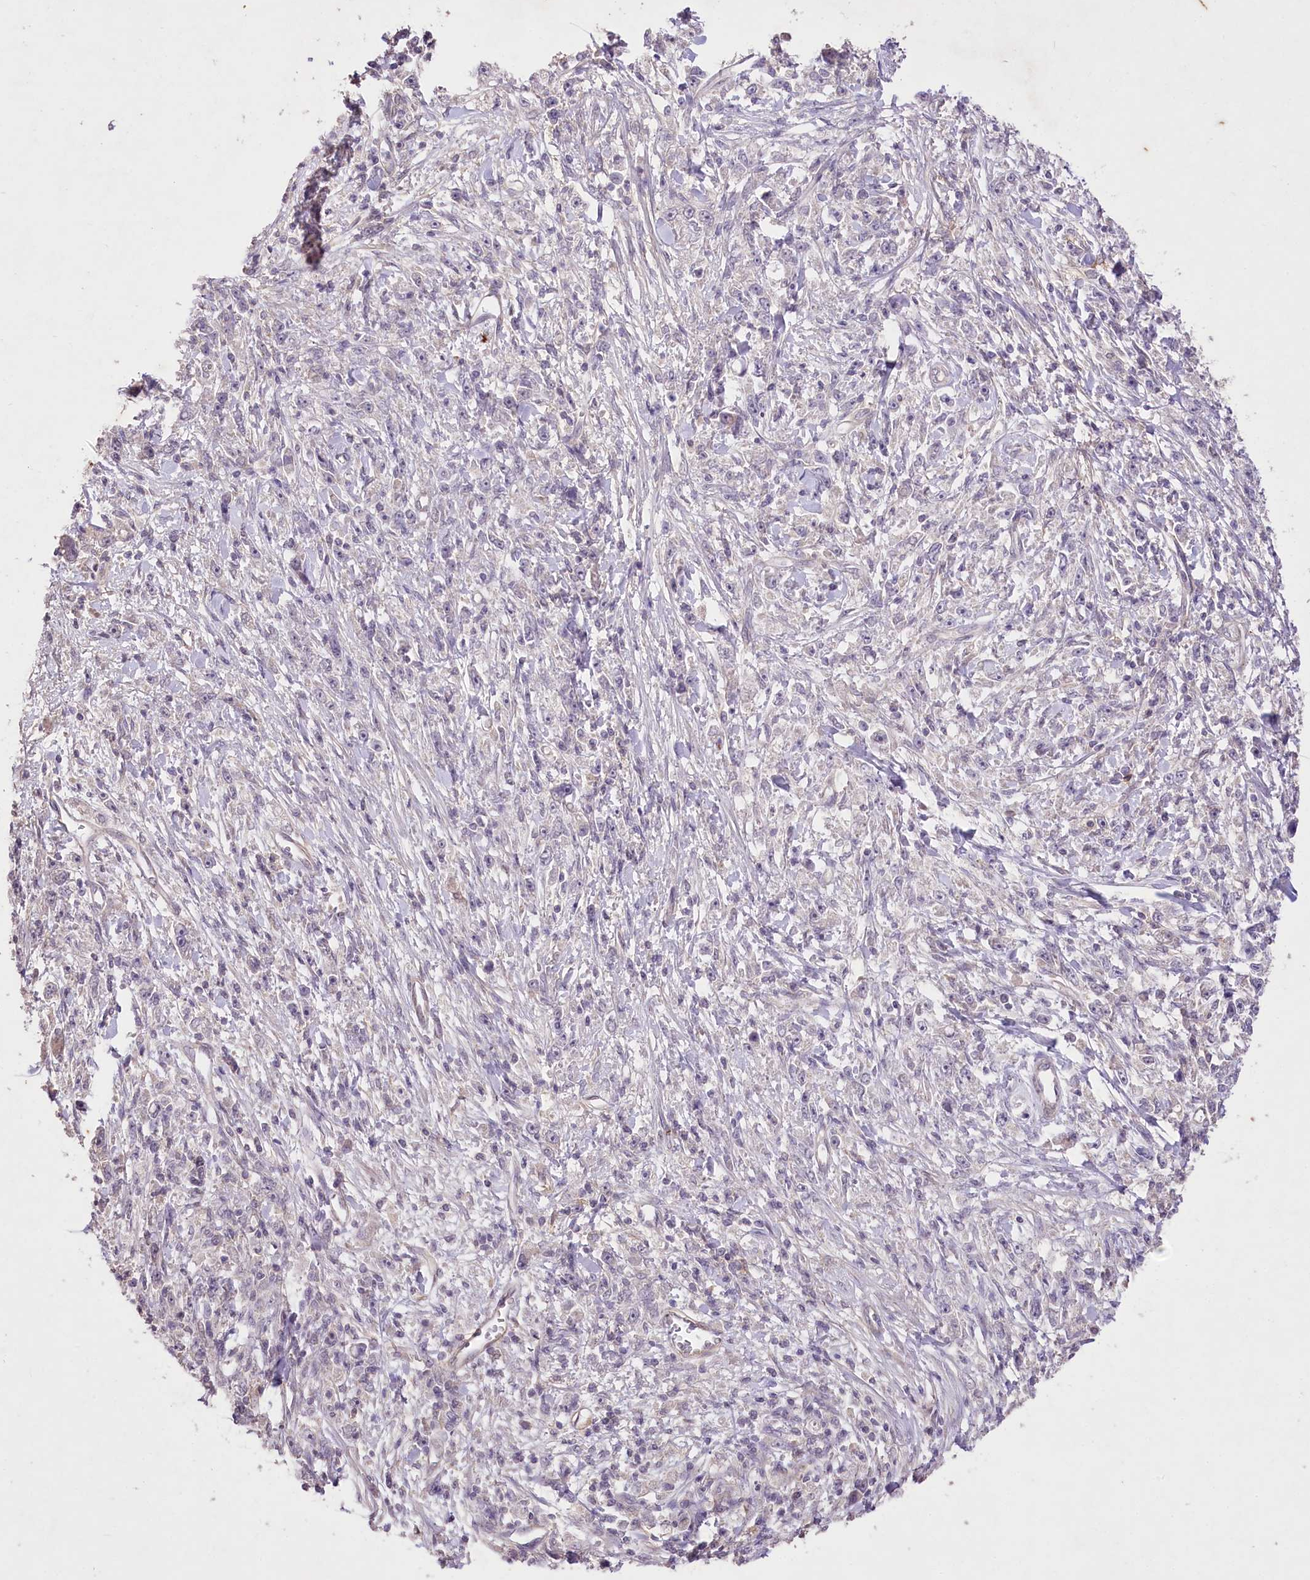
{"staining": {"intensity": "negative", "quantity": "none", "location": "none"}, "tissue": "stomach cancer", "cell_type": "Tumor cells", "image_type": "cancer", "snomed": [{"axis": "morphology", "description": "Adenocarcinoma, NOS"}, {"axis": "topography", "description": "Stomach"}], "caption": "IHC of stomach cancer exhibits no staining in tumor cells.", "gene": "ENPP1", "patient": {"sex": "female", "age": 59}}